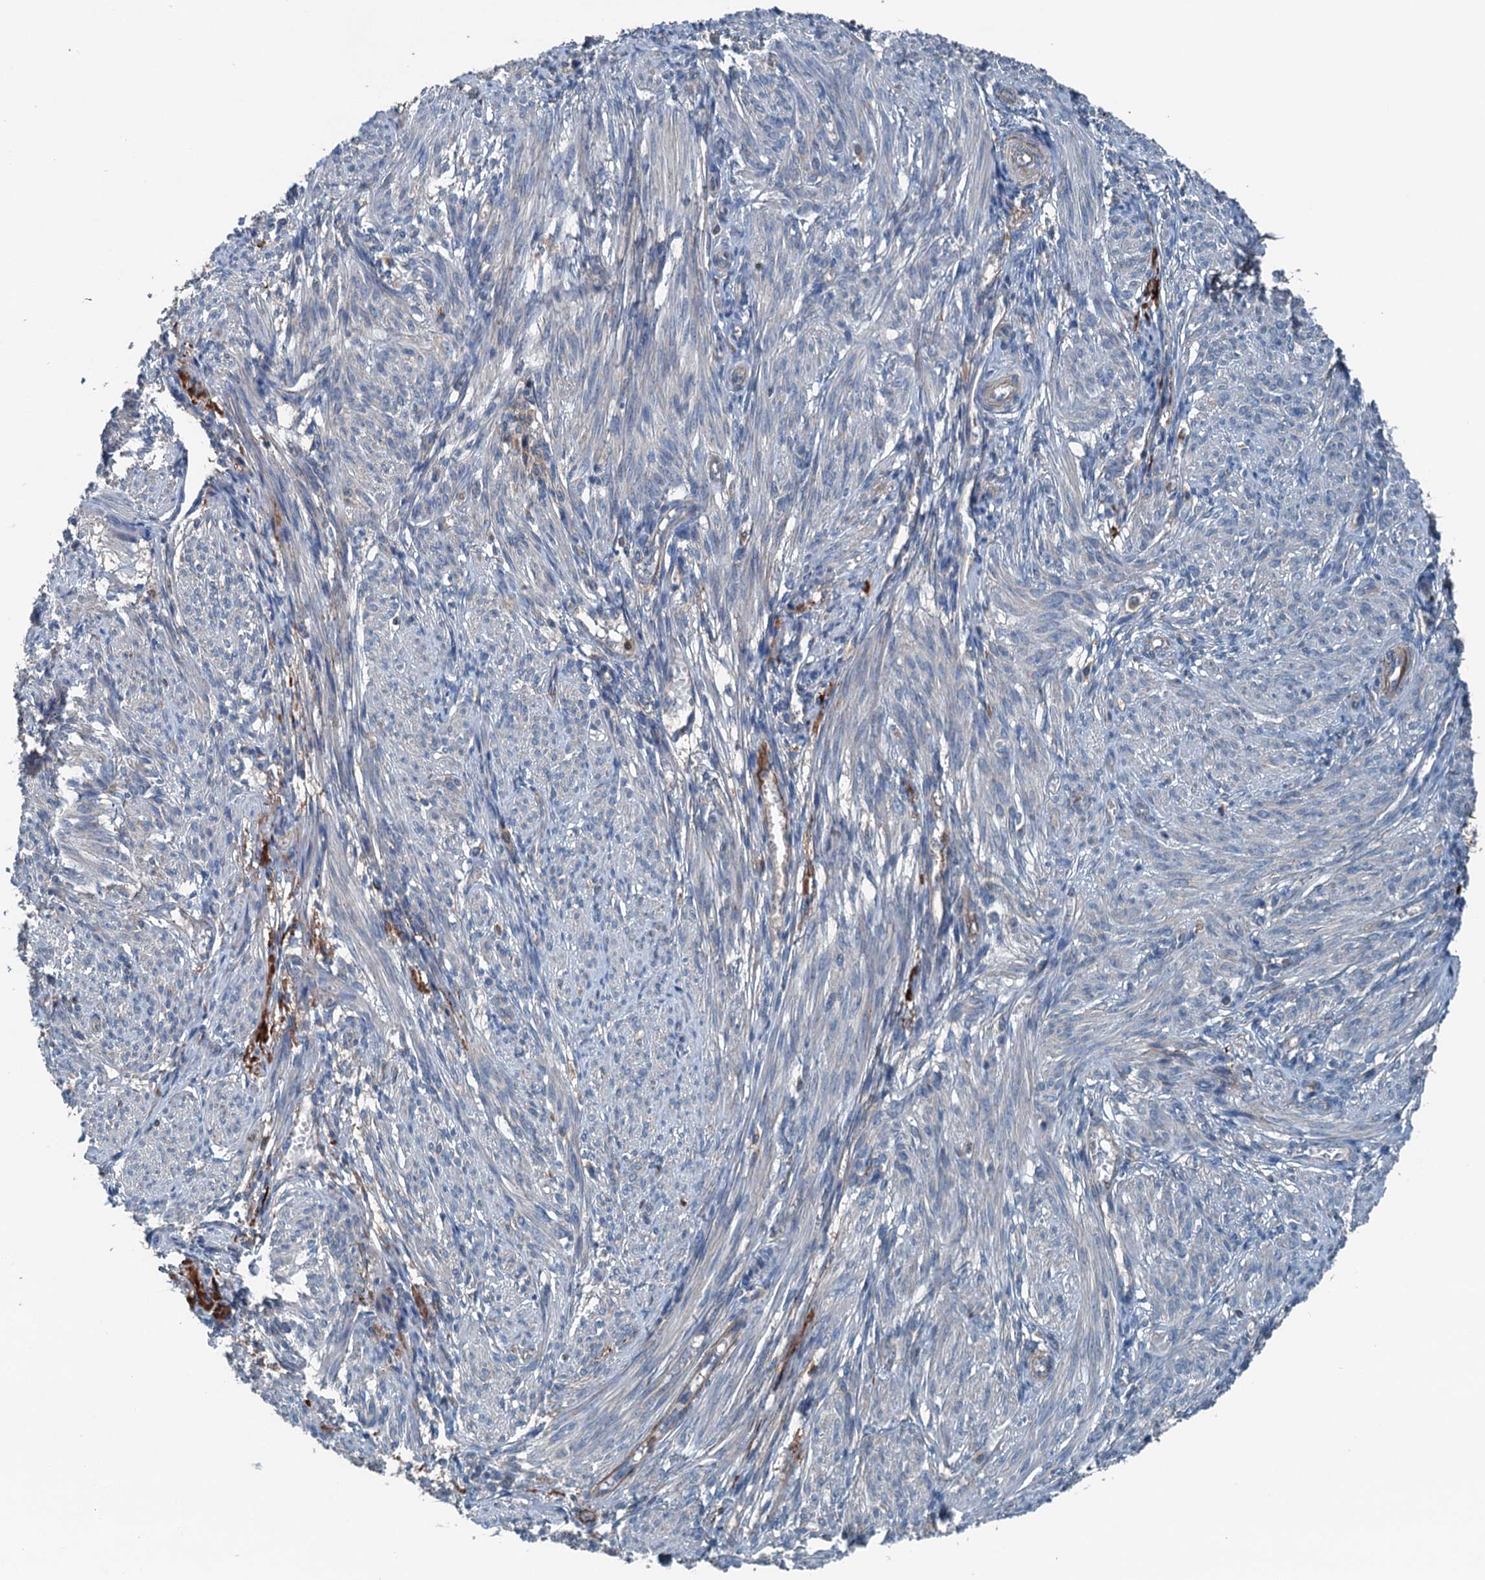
{"staining": {"intensity": "negative", "quantity": "none", "location": "none"}, "tissue": "smooth muscle", "cell_type": "Smooth muscle cells", "image_type": "normal", "snomed": [{"axis": "morphology", "description": "Normal tissue, NOS"}, {"axis": "topography", "description": "Smooth muscle"}], "caption": "Immunohistochemical staining of normal smooth muscle demonstrates no significant positivity in smooth muscle cells. (Stains: DAB immunohistochemistry with hematoxylin counter stain, Microscopy: brightfield microscopy at high magnification).", "gene": "PDSS1", "patient": {"sex": "female", "age": 39}}